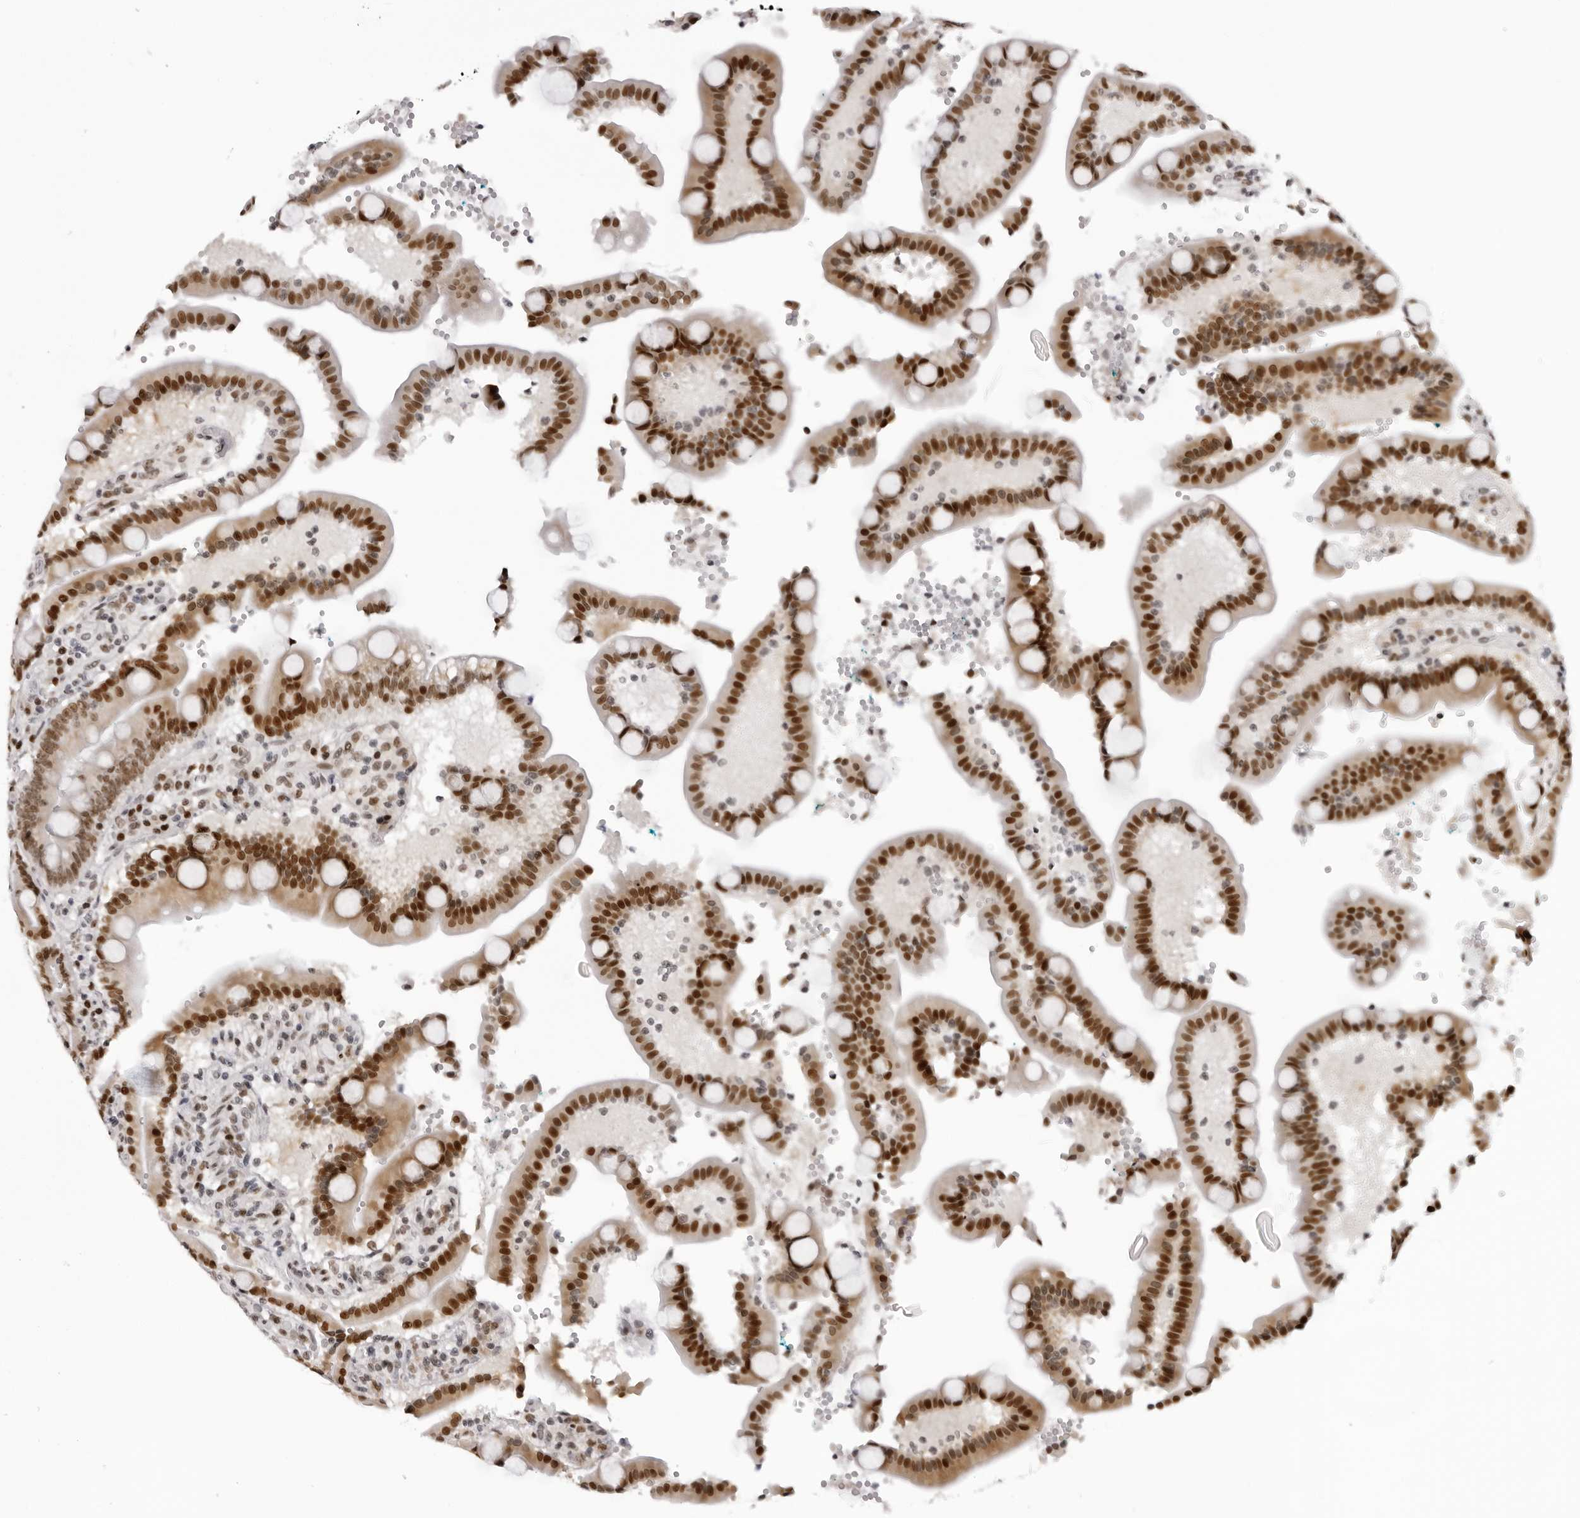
{"staining": {"intensity": "moderate", "quantity": ">75%", "location": "nuclear"}, "tissue": "duodenum", "cell_type": "Glandular cells", "image_type": "normal", "snomed": [{"axis": "morphology", "description": "Normal tissue, NOS"}, {"axis": "topography", "description": "Small intestine, NOS"}], "caption": "Immunohistochemistry (DAB (3,3'-diaminobenzidine)) staining of benign human duodenum reveals moderate nuclear protein staining in approximately >75% of glandular cells. The staining is performed using DAB (3,3'-diaminobenzidine) brown chromogen to label protein expression. The nuclei are counter-stained blue using hematoxylin.", "gene": "HEXIM2", "patient": {"sex": "female", "age": 71}}